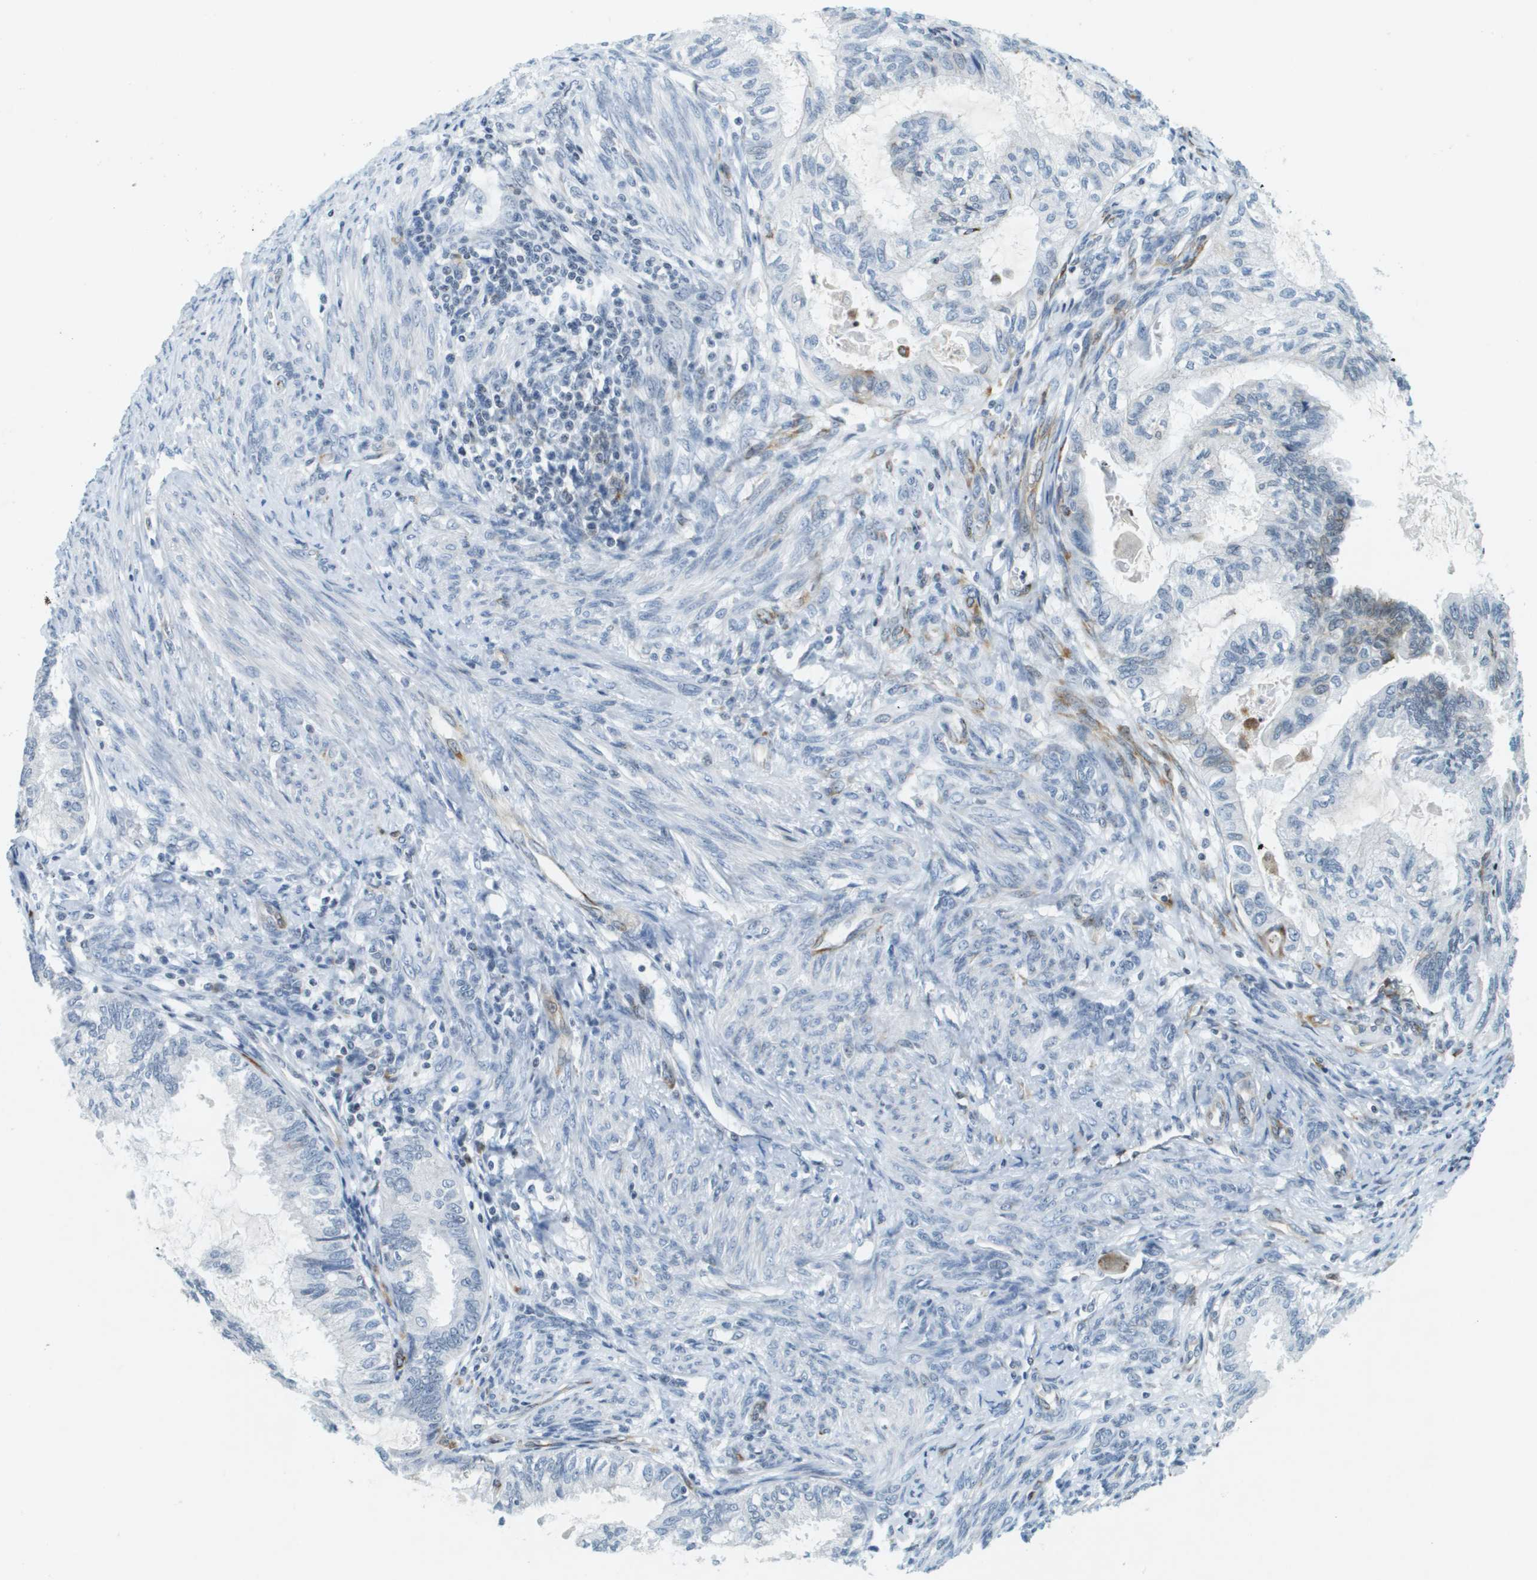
{"staining": {"intensity": "negative", "quantity": "none", "location": "none"}, "tissue": "cervical cancer", "cell_type": "Tumor cells", "image_type": "cancer", "snomed": [{"axis": "morphology", "description": "Normal tissue, NOS"}, {"axis": "morphology", "description": "Adenocarcinoma, NOS"}, {"axis": "topography", "description": "Cervix"}, {"axis": "topography", "description": "Endometrium"}], "caption": "Histopathology image shows no protein positivity in tumor cells of cervical cancer tissue.", "gene": "UVRAG", "patient": {"sex": "female", "age": 86}}